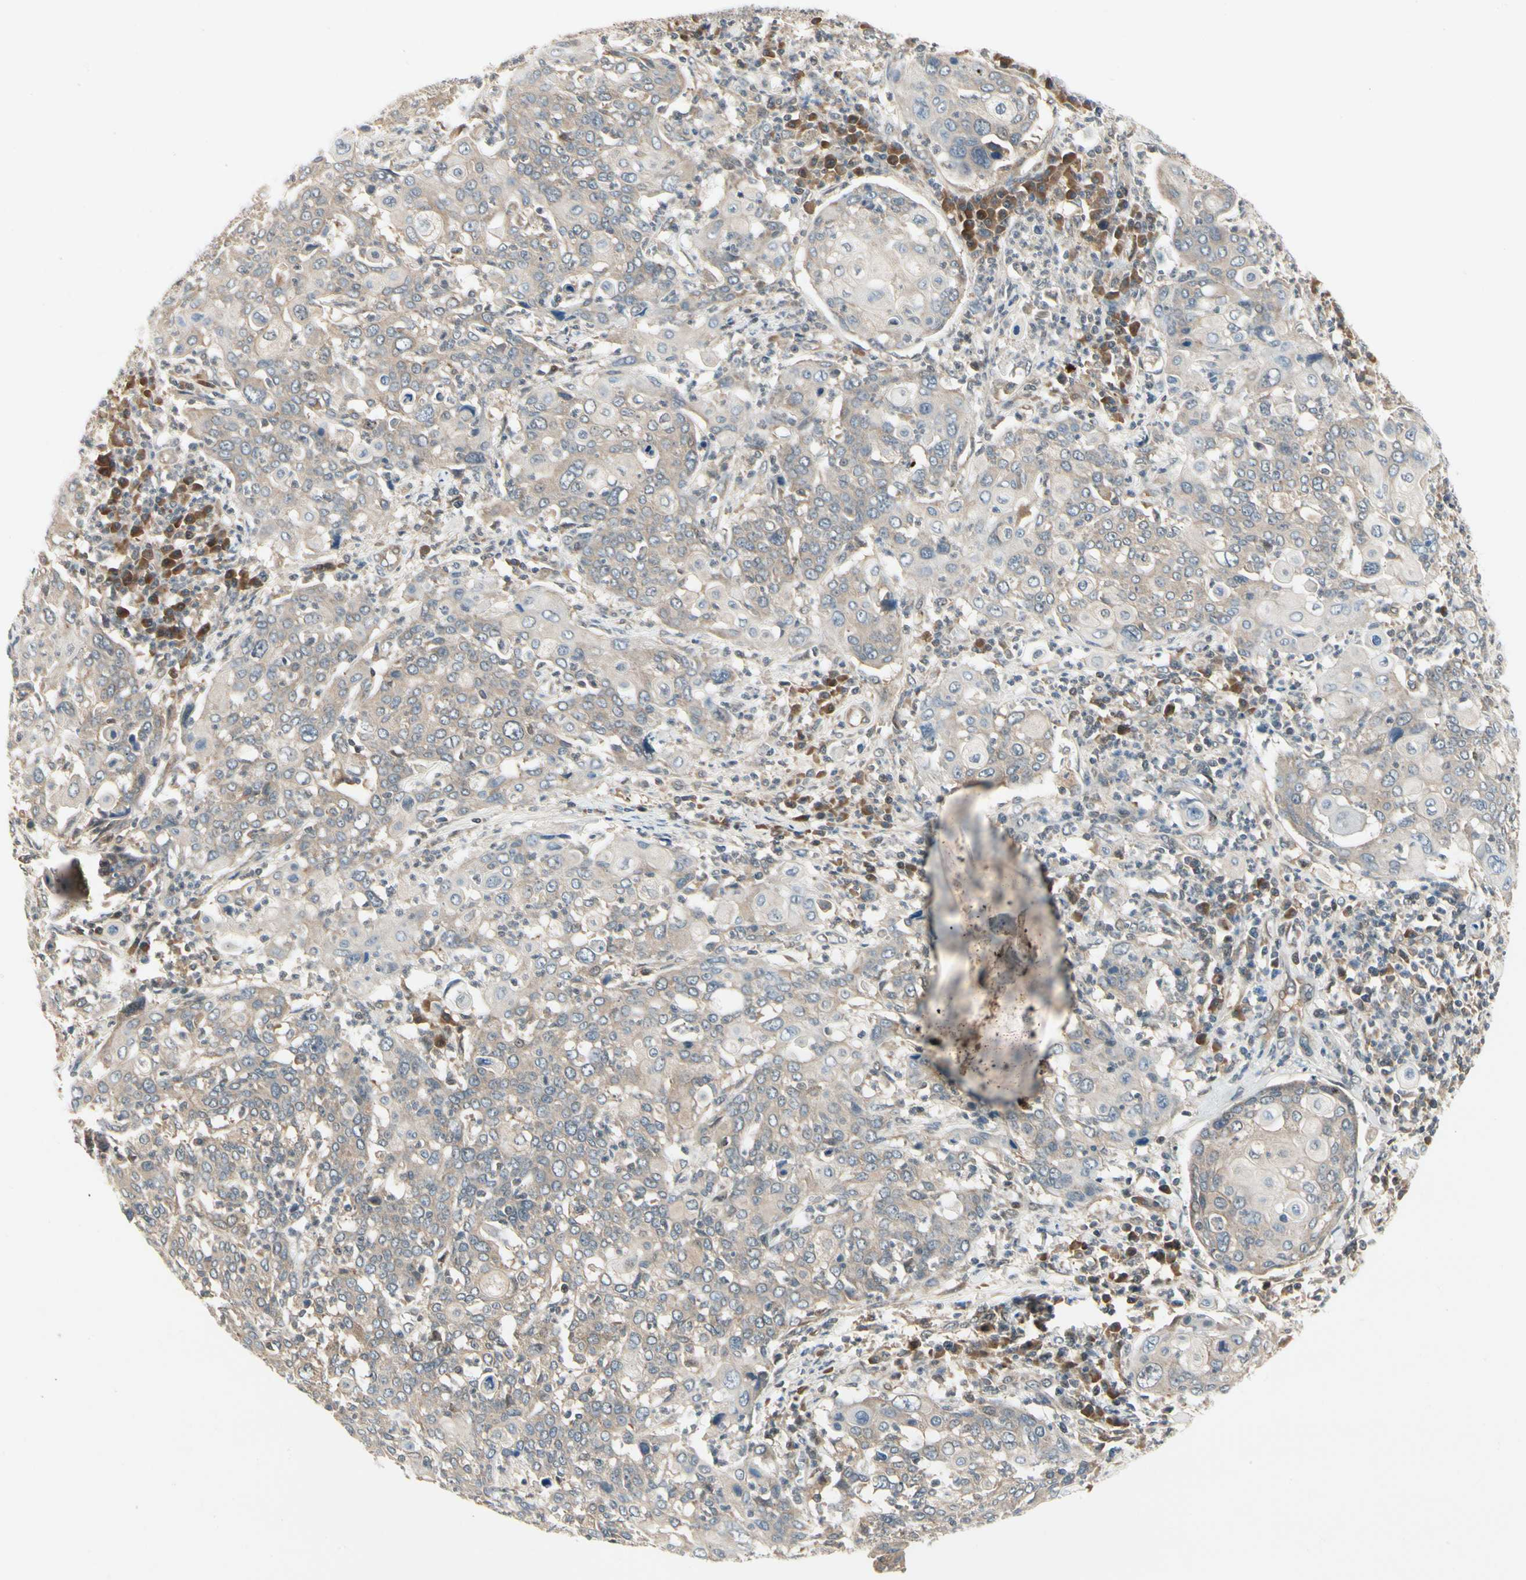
{"staining": {"intensity": "weak", "quantity": "25%-75%", "location": "cytoplasmic/membranous"}, "tissue": "cervical cancer", "cell_type": "Tumor cells", "image_type": "cancer", "snomed": [{"axis": "morphology", "description": "Squamous cell carcinoma, NOS"}, {"axis": "topography", "description": "Cervix"}], "caption": "Cervical cancer (squamous cell carcinoma) stained with a protein marker displays weak staining in tumor cells.", "gene": "RNF14", "patient": {"sex": "female", "age": 40}}